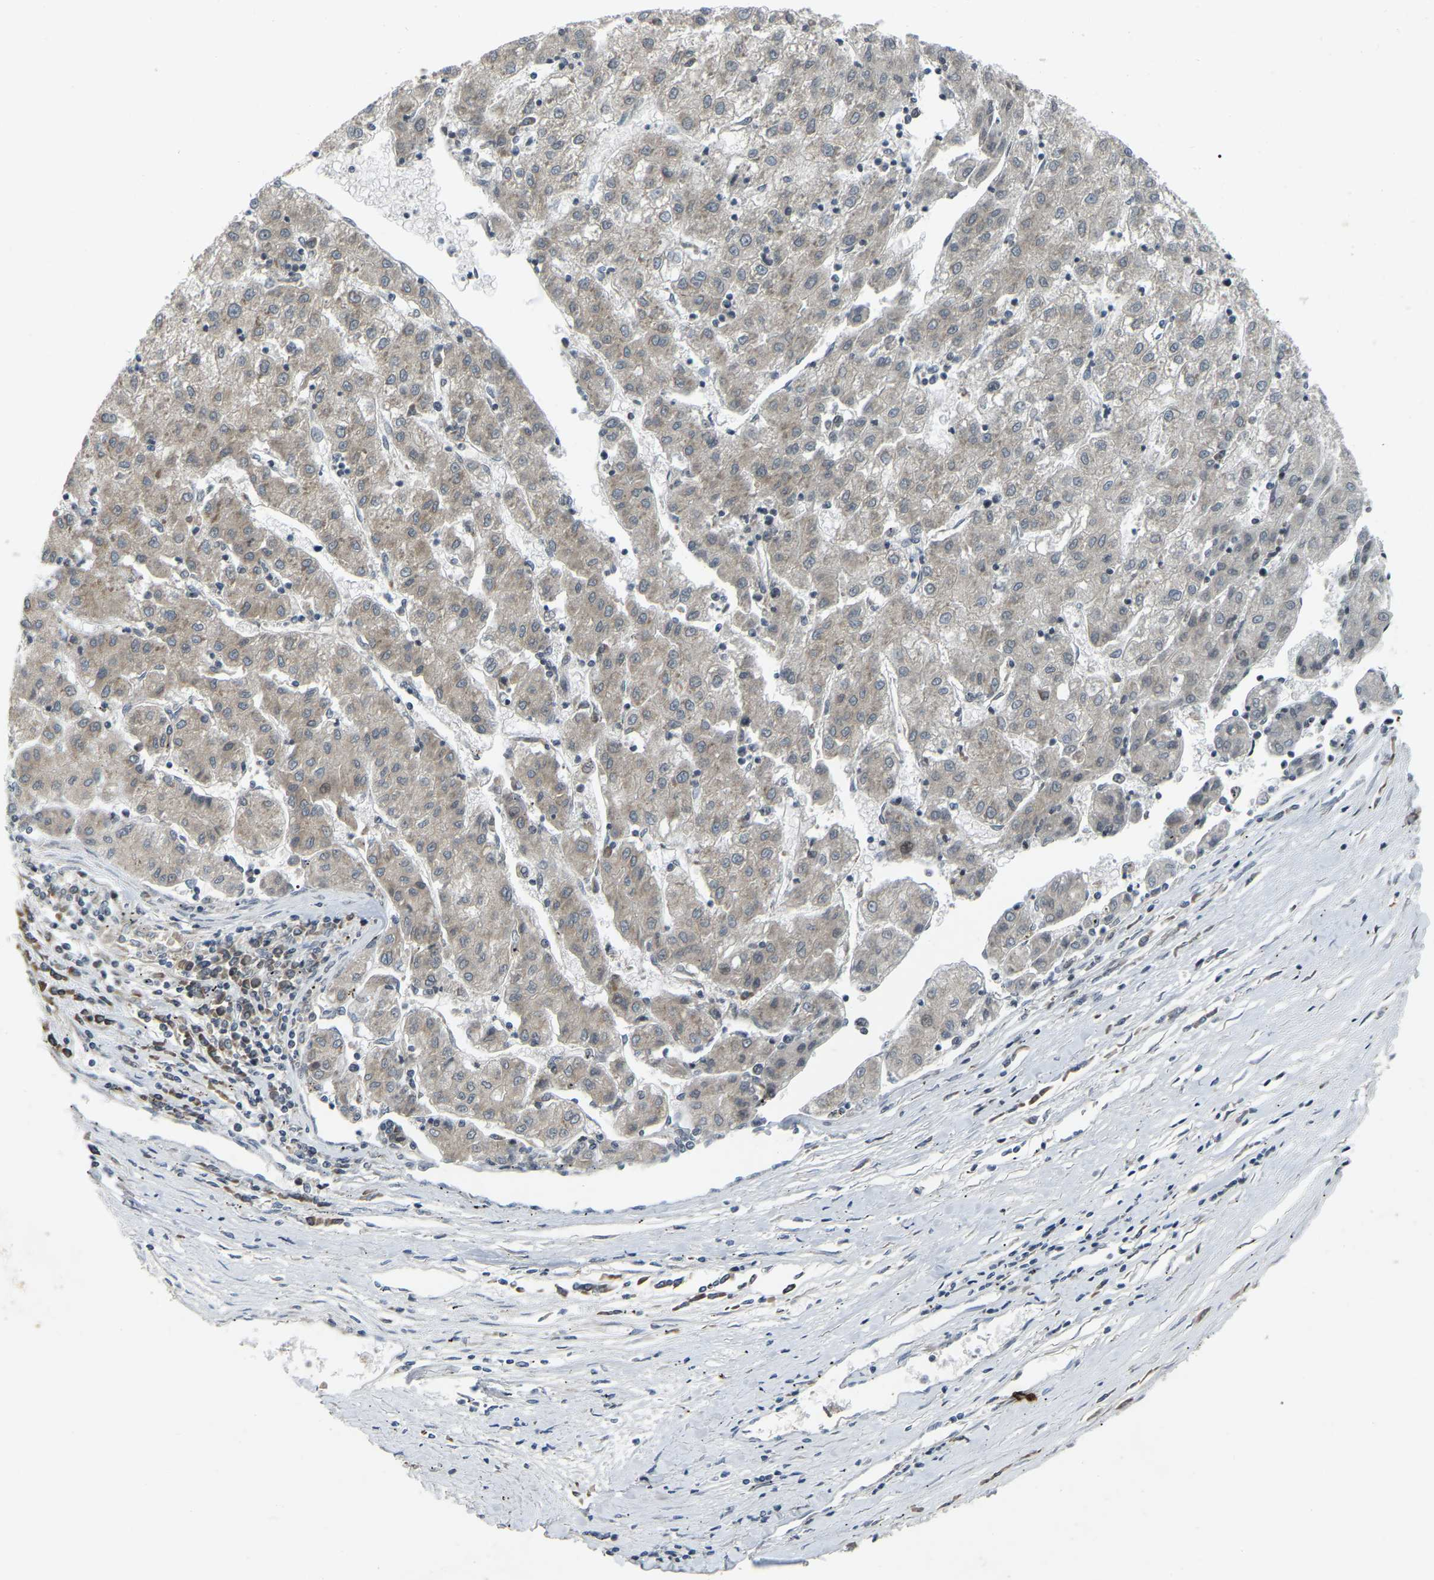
{"staining": {"intensity": "negative", "quantity": "none", "location": "none"}, "tissue": "liver cancer", "cell_type": "Tumor cells", "image_type": "cancer", "snomed": [{"axis": "morphology", "description": "Carcinoma, Hepatocellular, NOS"}, {"axis": "topography", "description": "Liver"}], "caption": "An IHC micrograph of liver hepatocellular carcinoma is shown. There is no staining in tumor cells of liver hepatocellular carcinoma.", "gene": "PARL", "patient": {"sex": "male", "age": 72}}